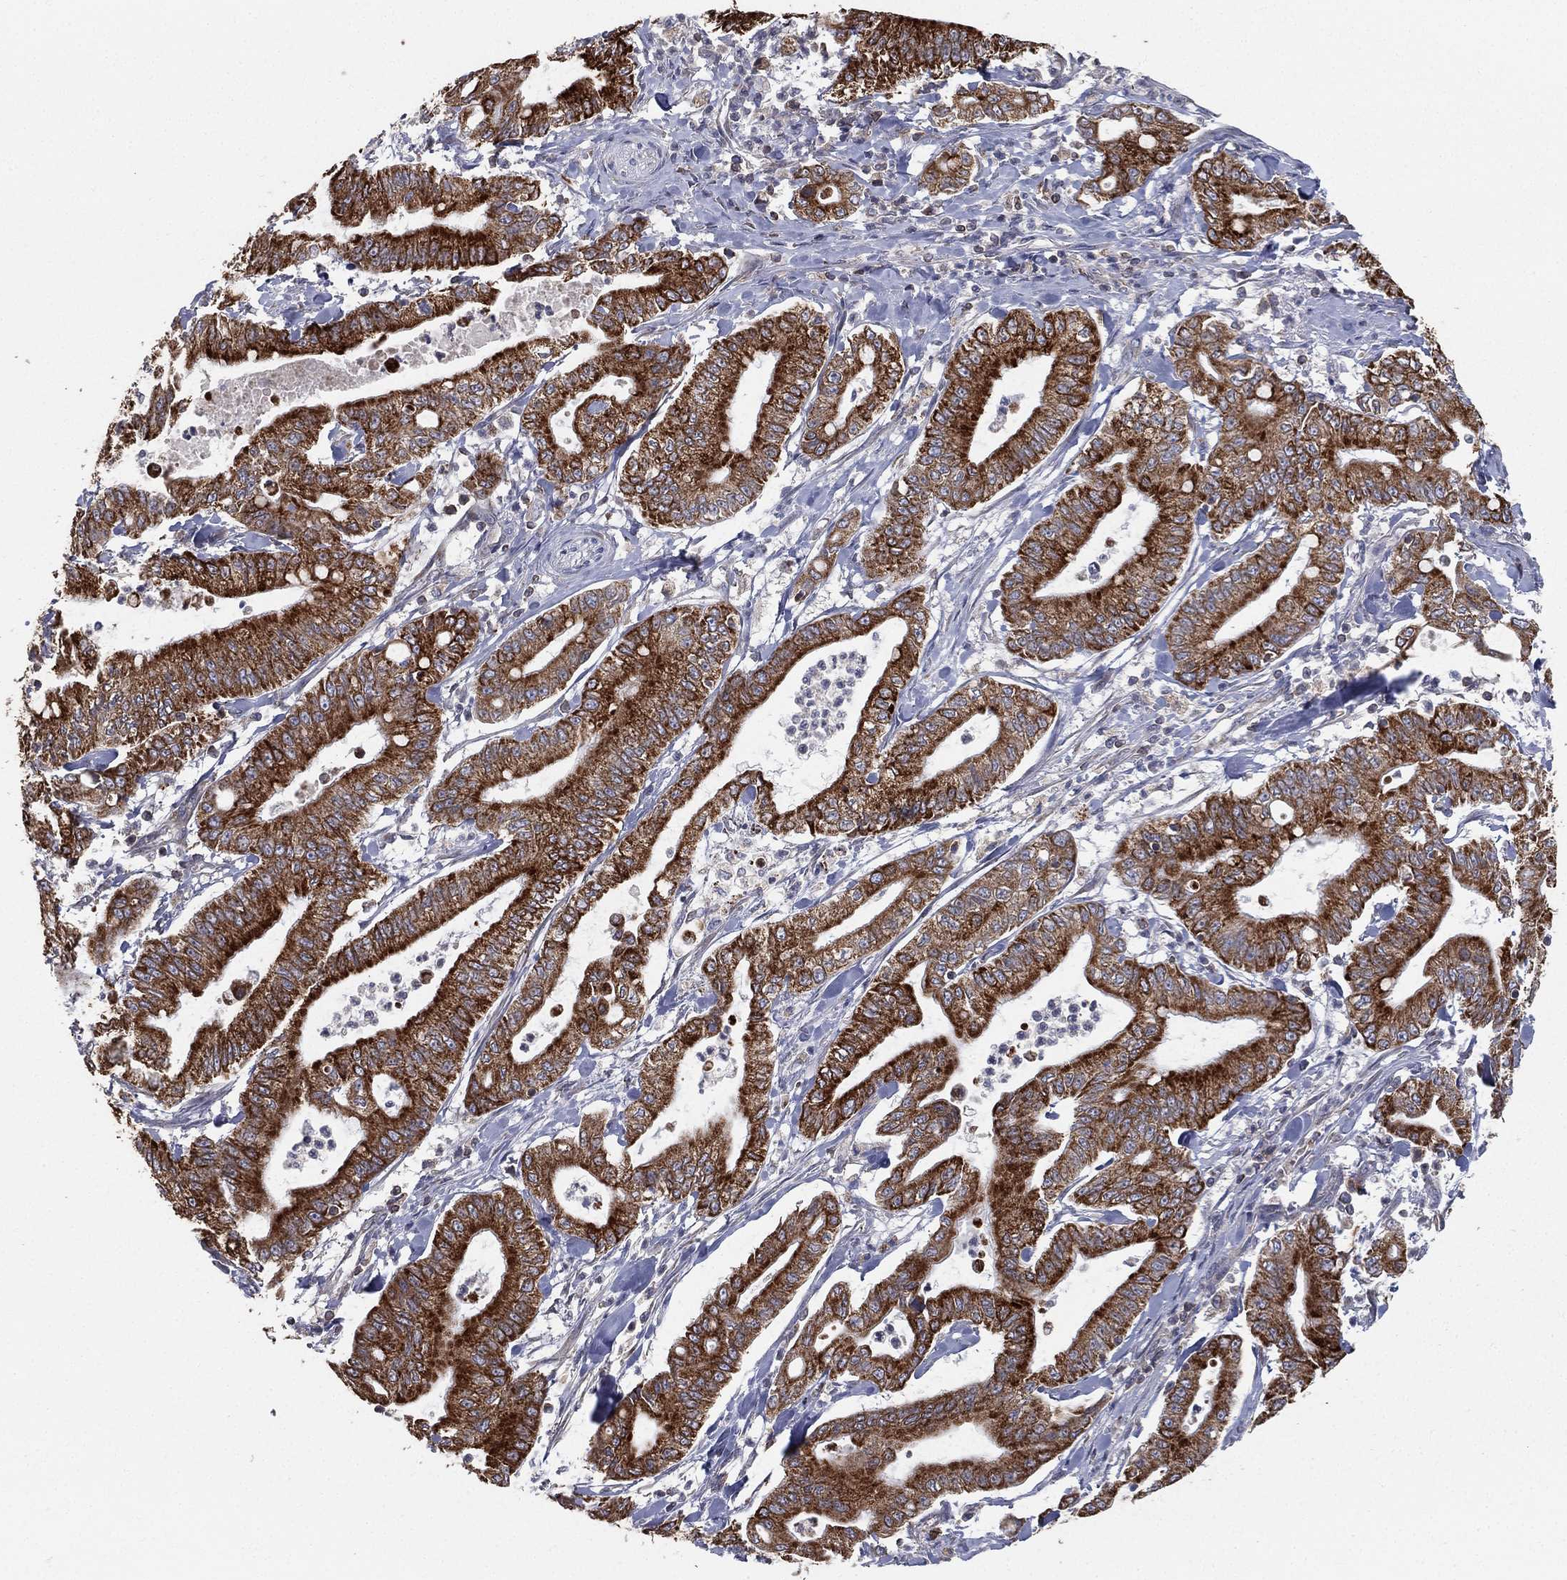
{"staining": {"intensity": "strong", "quantity": ">75%", "location": "cytoplasmic/membranous"}, "tissue": "pancreatic cancer", "cell_type": "Tumor cells", "image_type": "cancer", "snomed": [{"axis": "morphology", "description": "Adenocarcinoma, NOS"}, {"axis": "topography", "description": "Pancreas"}], "caption": "A high-resolution histopathology image shows immunohistochemistry (IHC) staining of adenocarcinoma (pancreatic), which shows strong cytoplasmic/membranous expression in about >75% of tumor cells.", "gene": "CYB5B", "patient": {"sex": "male", "age": 71}}